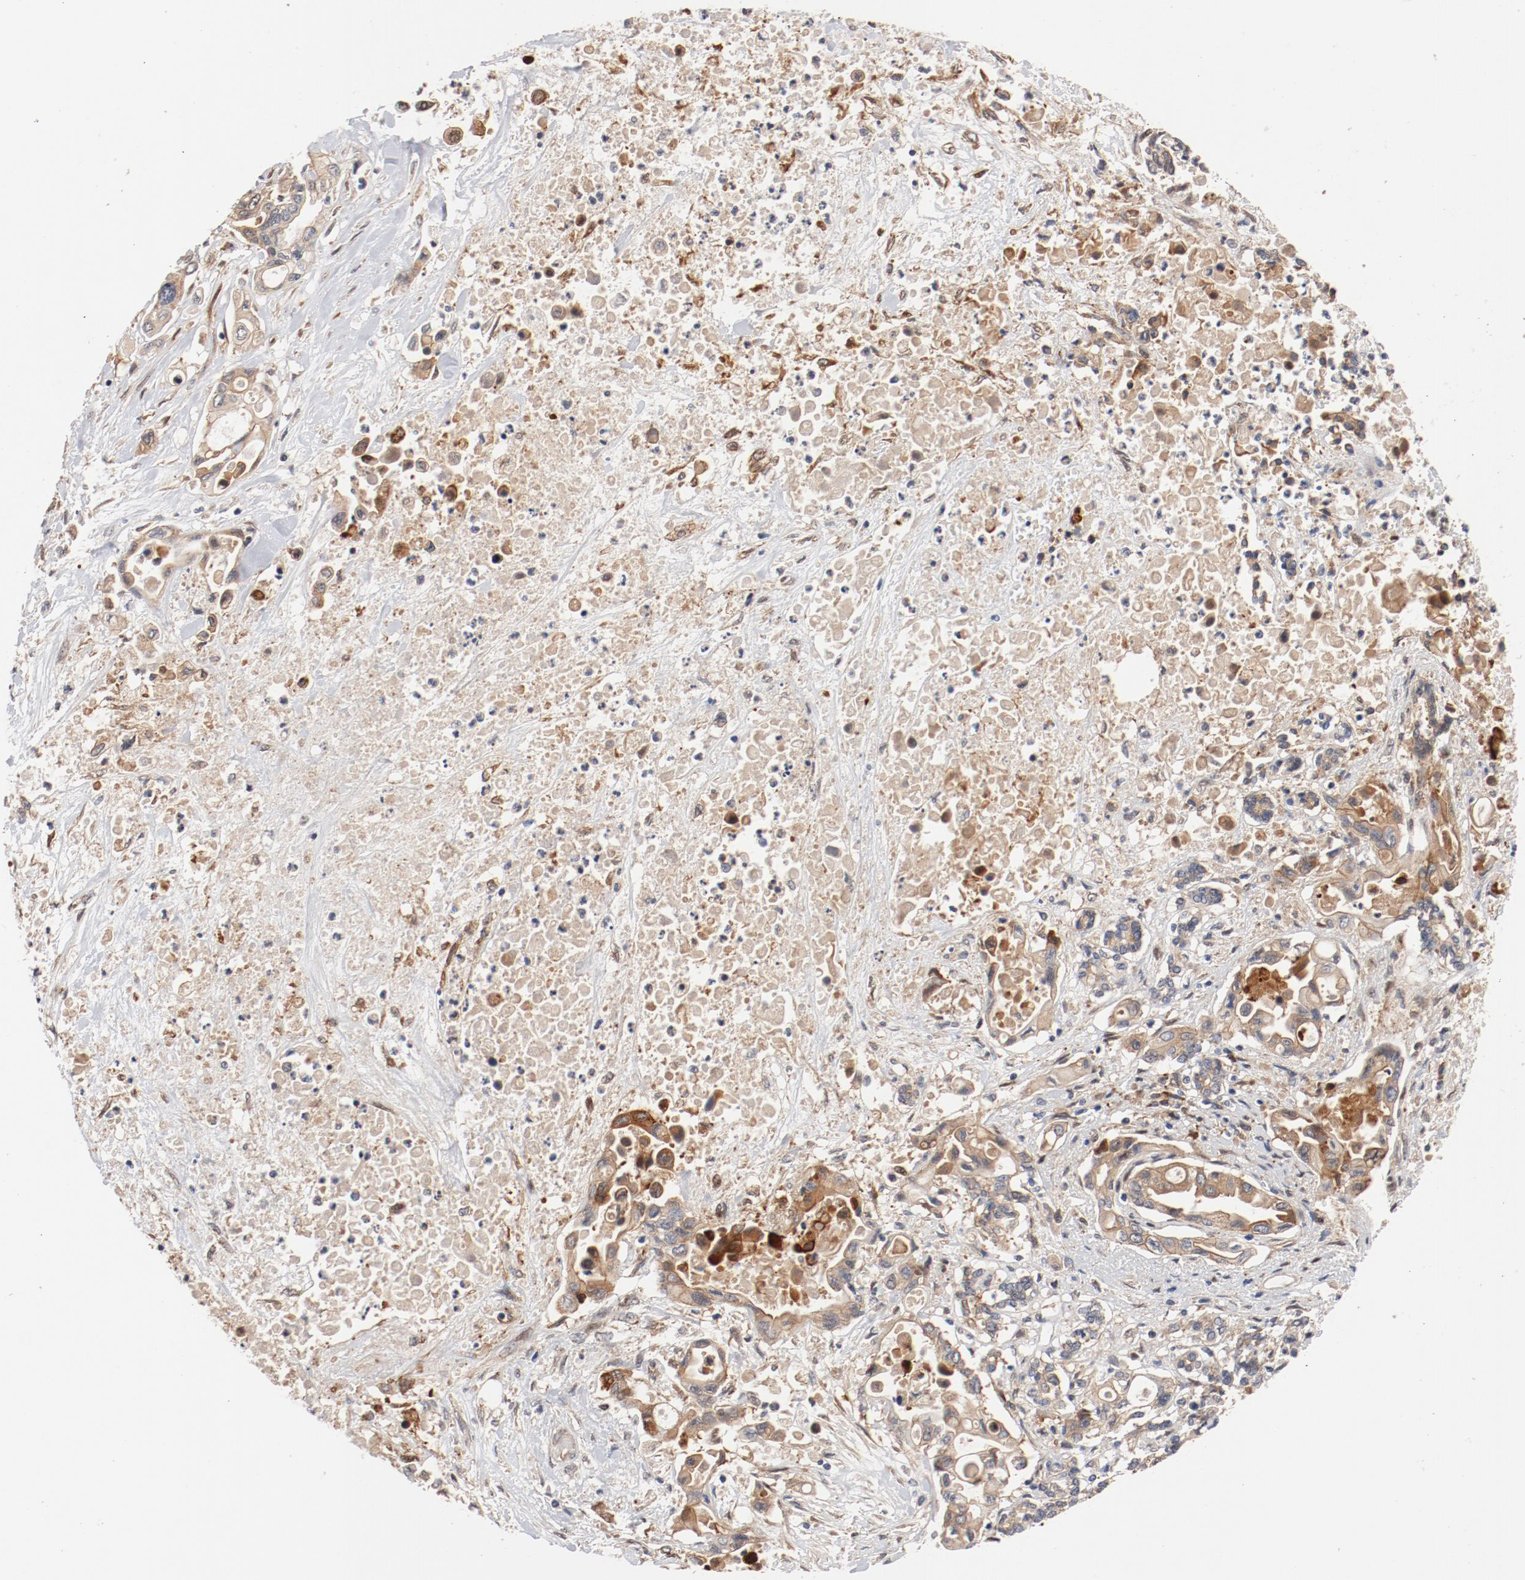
{"staining": {"intensity": "moderate", "quantity": ">75%", "location": "cytoplasmic/membranous"}, "tissue": "pancreatic cancer", "cell_type": "Tumor cells", "image_type": "cancer", "snomed": [{"axis": "morphology", "description": "Adenocarcinoma, NOS"}, {"axis": "topography", "description": "Pancreas"}], "caption": "Immunohistochemical staining of human pancreatic cancer (adenocarcinoma) displays medium levels of moderate cytoplasmic/membranous protein expression in approximately >75% of tumor cells. Nuclei are stained in blue.", "gene": "PITPNM2", "patient": {"sex": "female", "age": 57}}